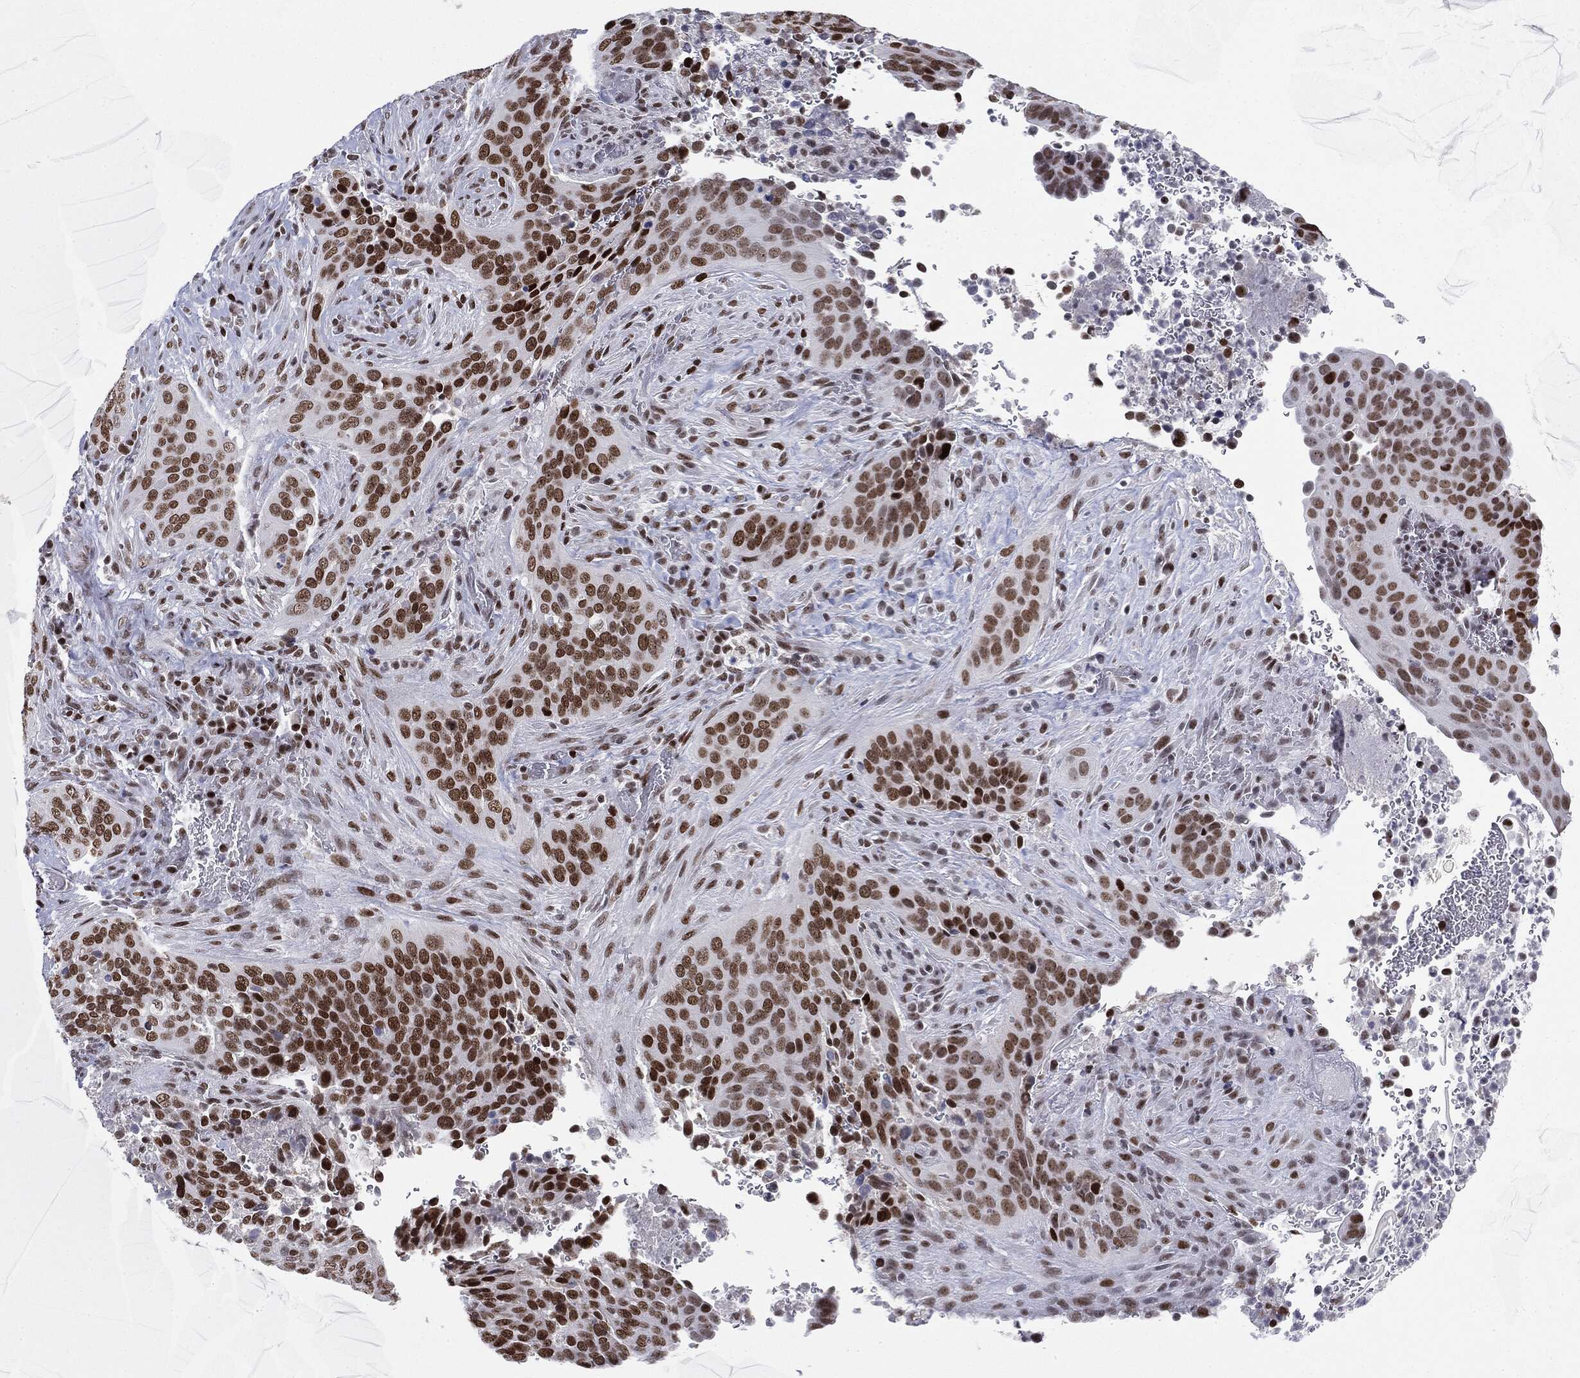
{"staining": {"intensity": "strong", "quantity": ">75%", "location": "nuclear"}, "tissue": "cervical cancer", "cell_type": "Tumor cells", "image_type": "cancer", "snomed": [{"axis": "morphology", "description": "Squamous cell carcinoma, NOS"}, {"axis": "topography", "description": "Cervix"}], "caption": "This image reveals cervical cancer stained with immunohistochemistry (IHC) to label a protein in brown. The nuclear of tumor cells show strong positivity for the protein. Nuclei are counter-stained blue.", "gene": "MDC1", "patient": {"sex": "female", "age": 38}}